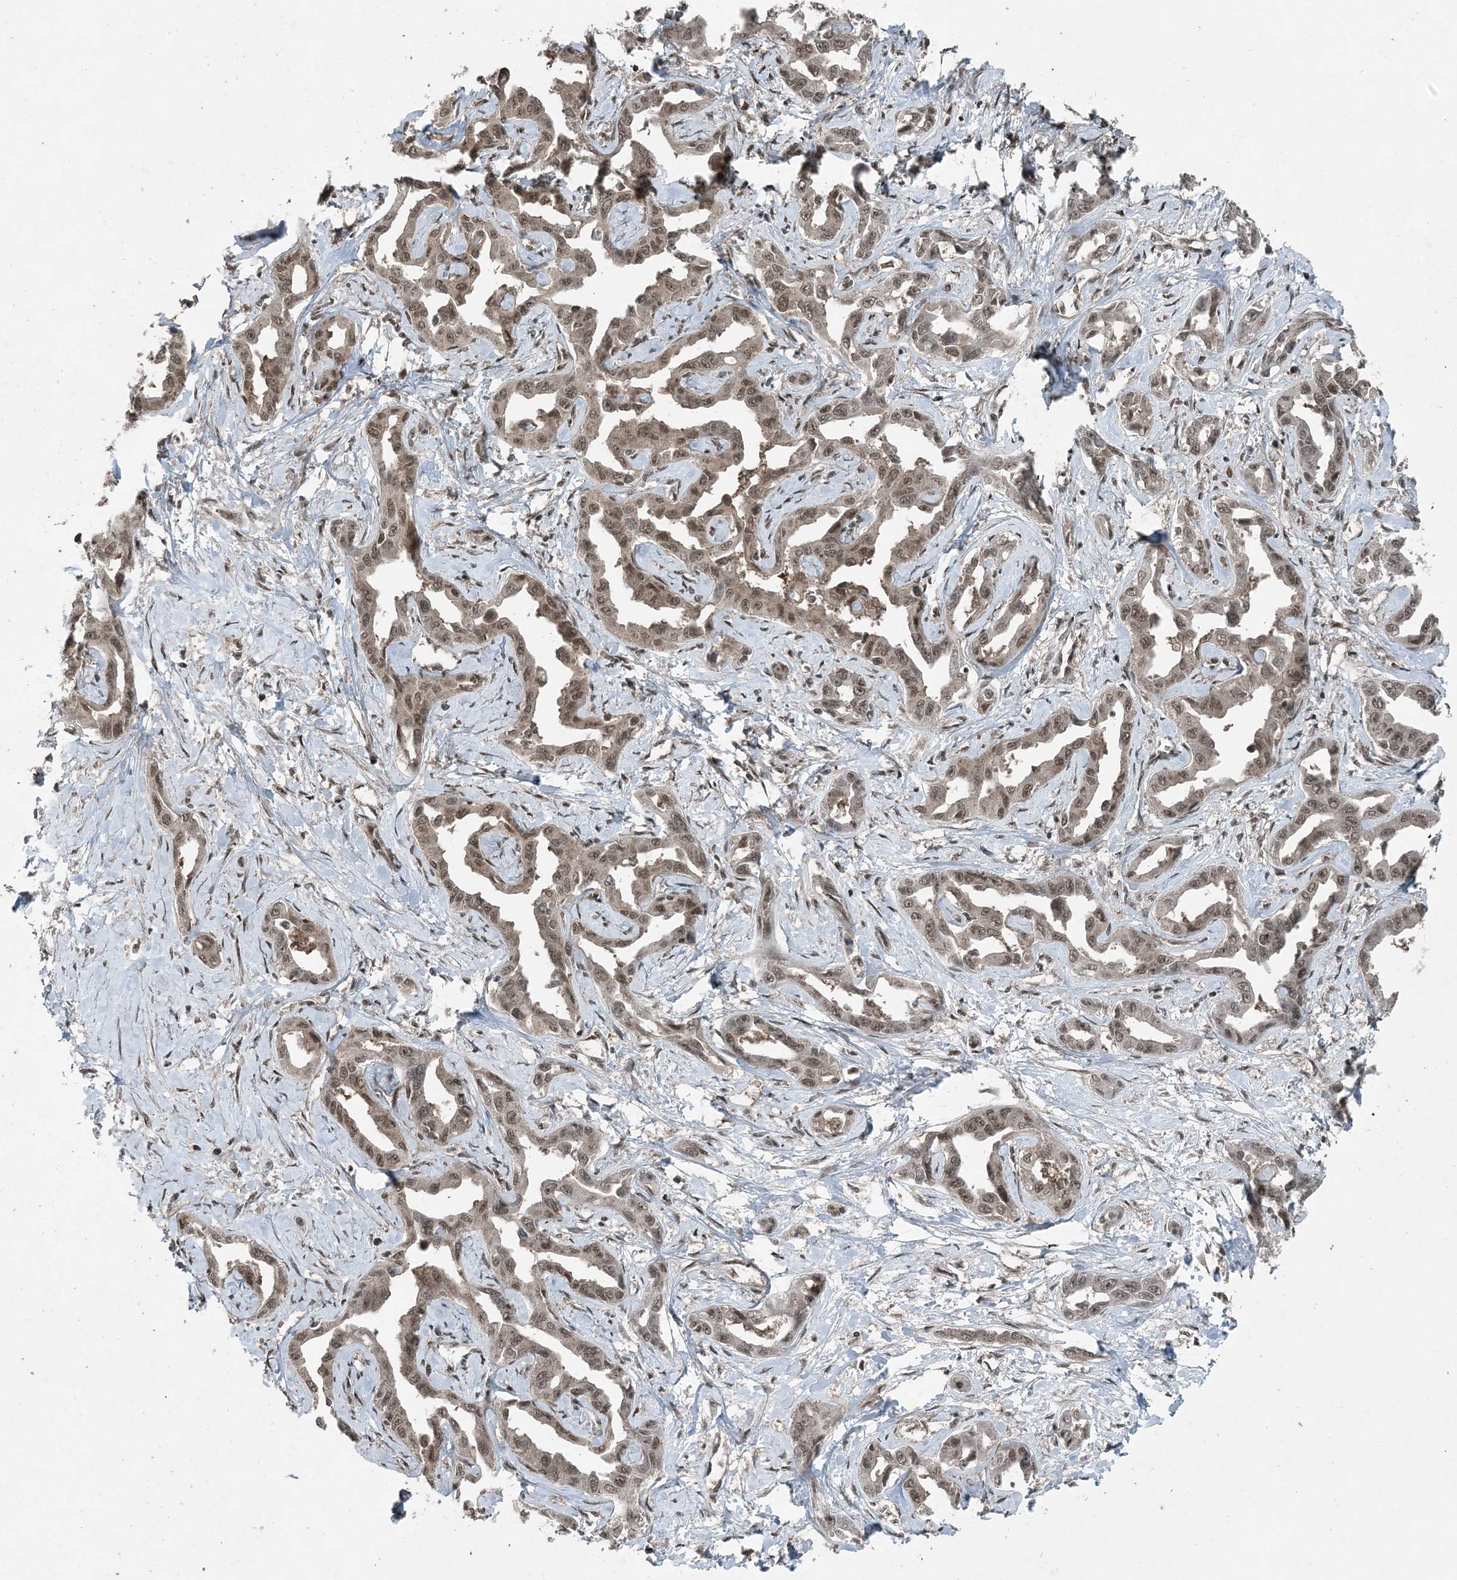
{"staining": {"intensity": "moderate", "quantity": ">75%", "location": "nuclear"}, "tissue": "liver cancer", "cell_type": "Tumor cells", "image_type": "cancer", "snomed": [{"axis": "morphology", "description": "Cholangiocarcinoma"}, {"axis": "topography", "description": "Liver"}], "caption": "Immunohistochemistry (IHC) image of neoplastic tissue: liver cancer (cholangiocarcinoma) stained using immunohistochemistry displays medium levels of moderate protein expression localized specifically in the nuclear of tumor cells, appearing as a nuclear brown color.", "gene": "COPS7B", "patient": {"sex": "male", "age": 59}}